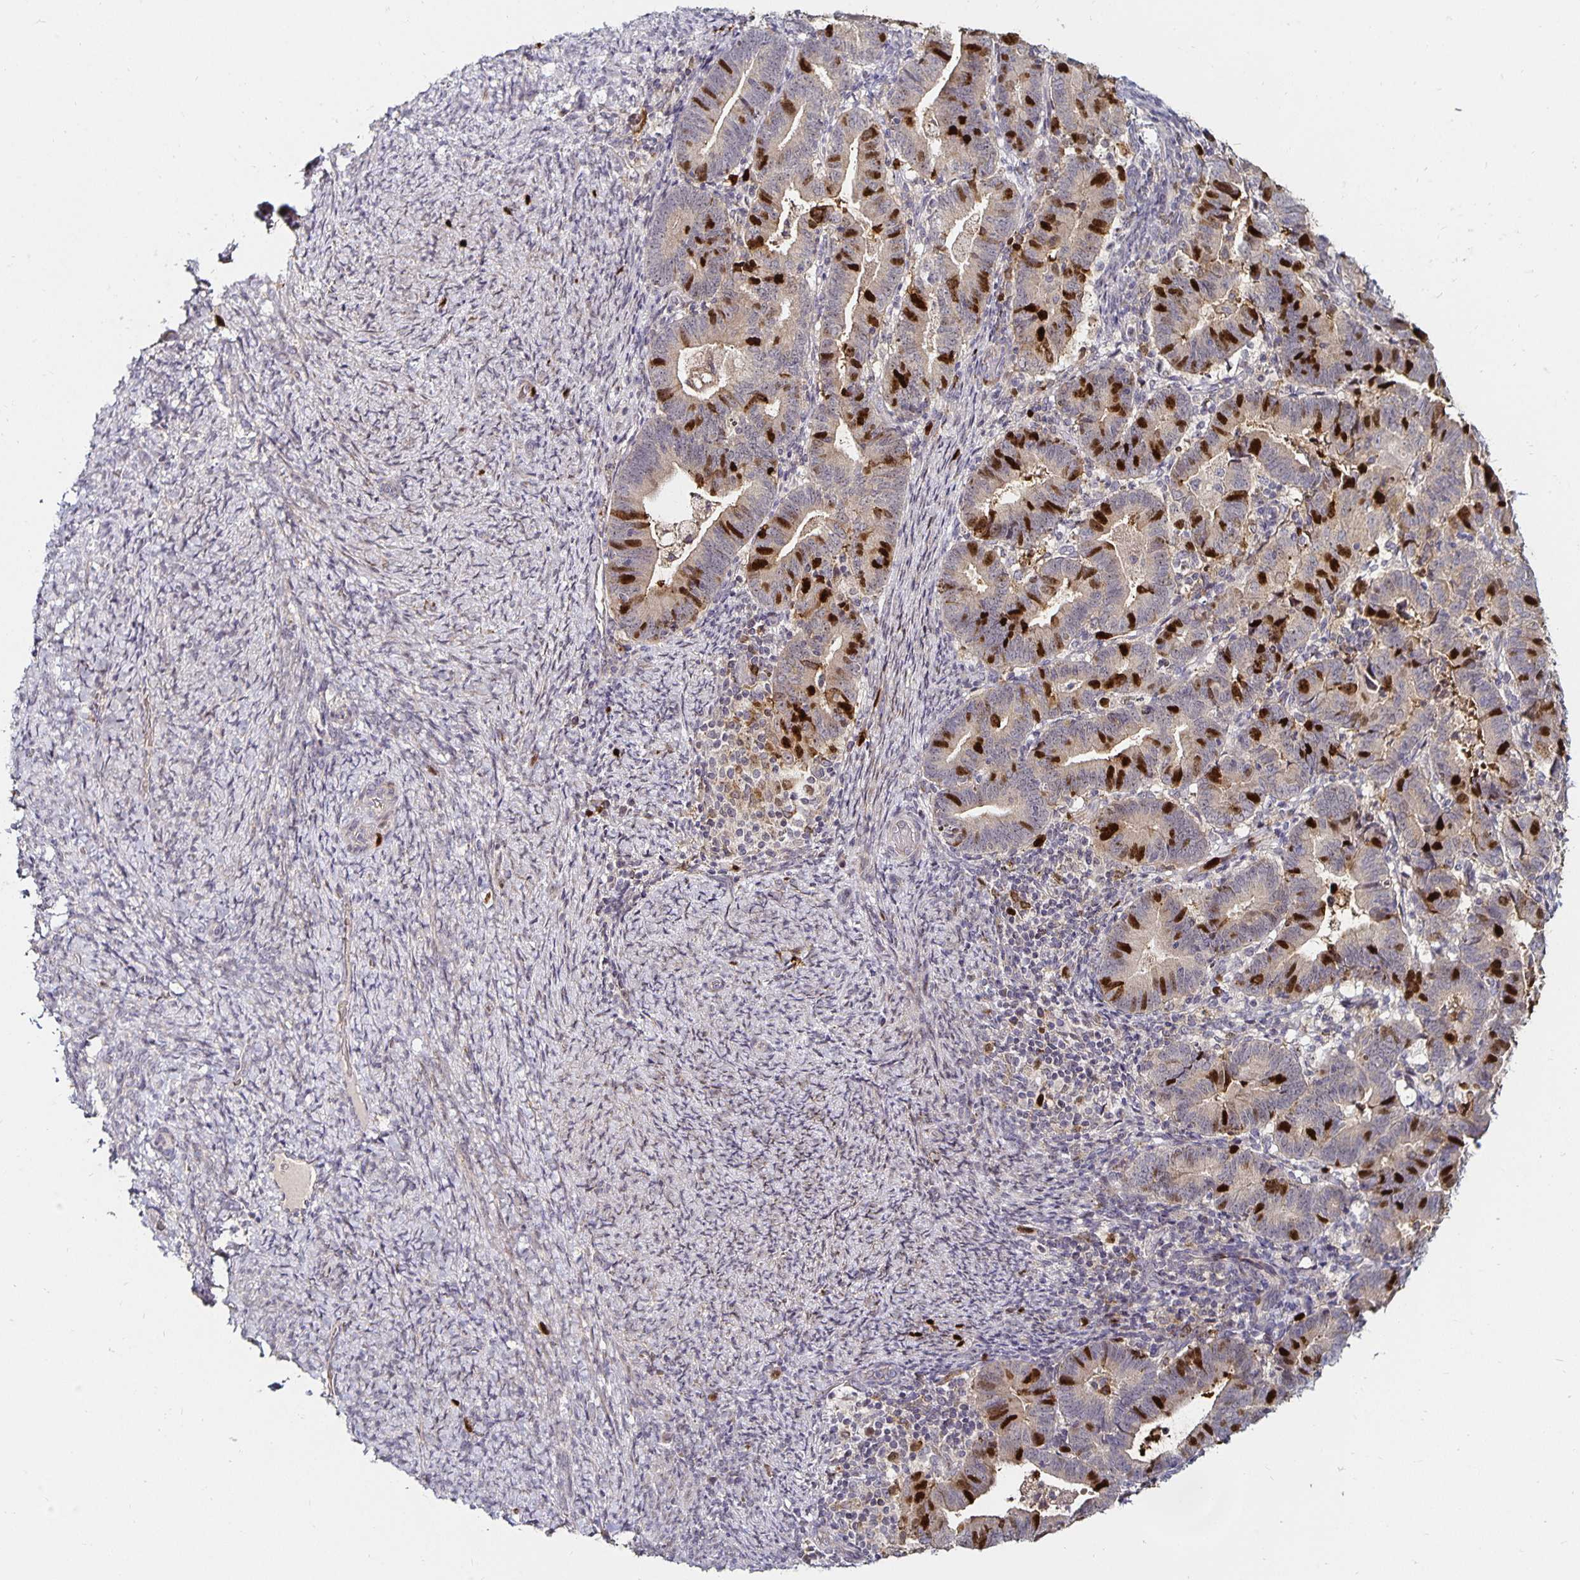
{"staining": {"intensity": "strong", "quantity": "<25%", "location": "nuclear"}, "tissue": "endometrial cancer", "cell_type": "Tumor cells", "image_type": "cancer", "snomed": [{"axis": "morphology", "description": "Adenocarcinoma, NOS"}, {"axis": "topography", "description": "Endometrium"}], "caption": "A photomicrograph showing strong nuclear positivity in approximately <25% of tumor cells in endometrial cancer (adenocarcinoma), as visualized by brown immunohistochemical staining.", "gene": "ANLN", "patient": {"sex": "female", "age": 70}}